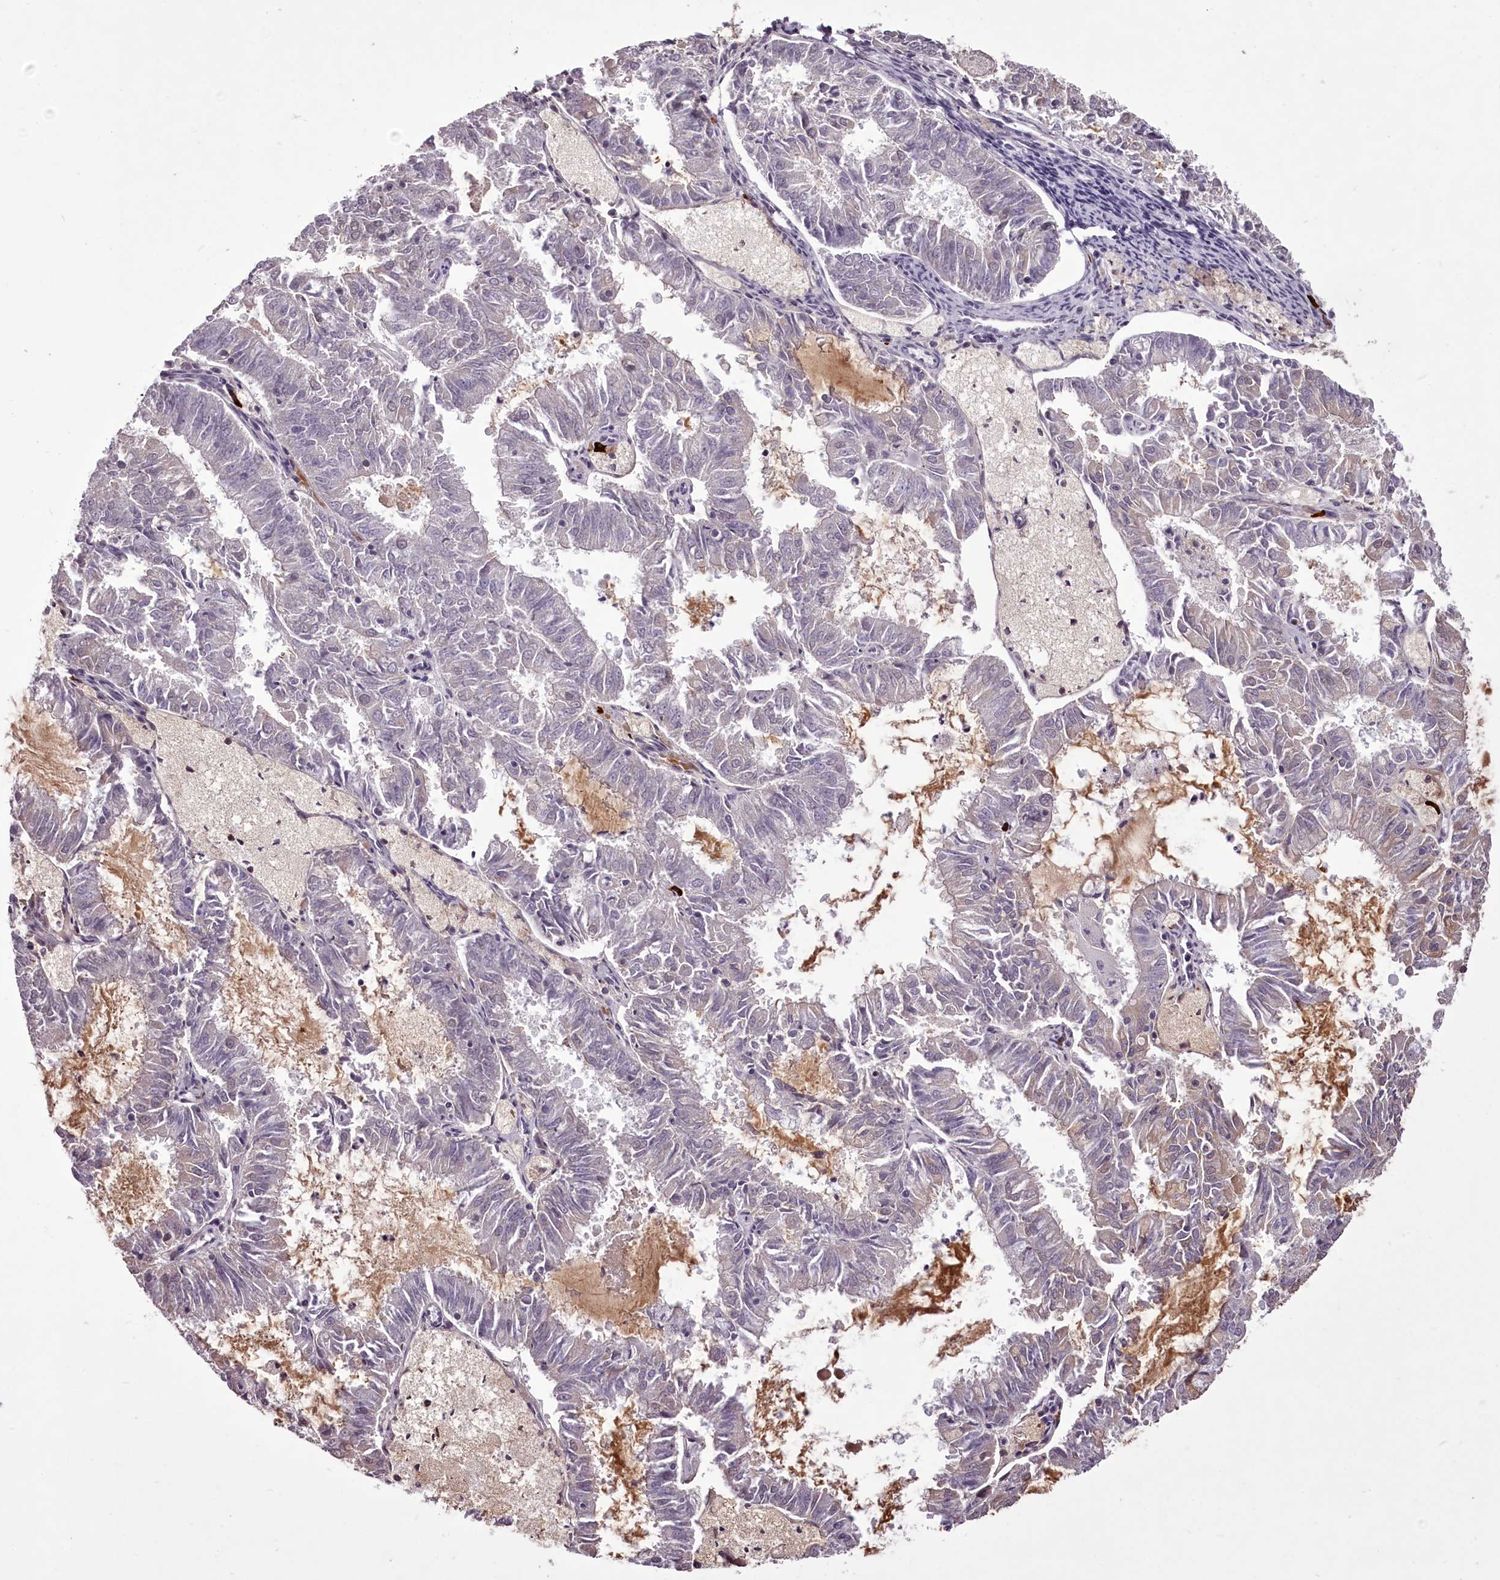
{"staining": {"intensity": "weak", "quantity": "<25%", "location": "cytoplasmic/membranous"}, "tissue": "endometrial cancer", "cell_type": "Tumor cells", "image_type": "cancer", "snomed": [{"axis": "morphology", "description": "Adenocarcinoma, NOS"}, {"axis": "topography", "description": "Endometrium"}], "caption": "This micrograph is of endometrial cancer (adenocarcinoma) stained with immunohistochemistry to label a protein in brown with the nuclei are counter-stained blue. There is no expression in tumor cells.", "gene": "C1orf56", "patient": {"sex": "female", "age": 57}}